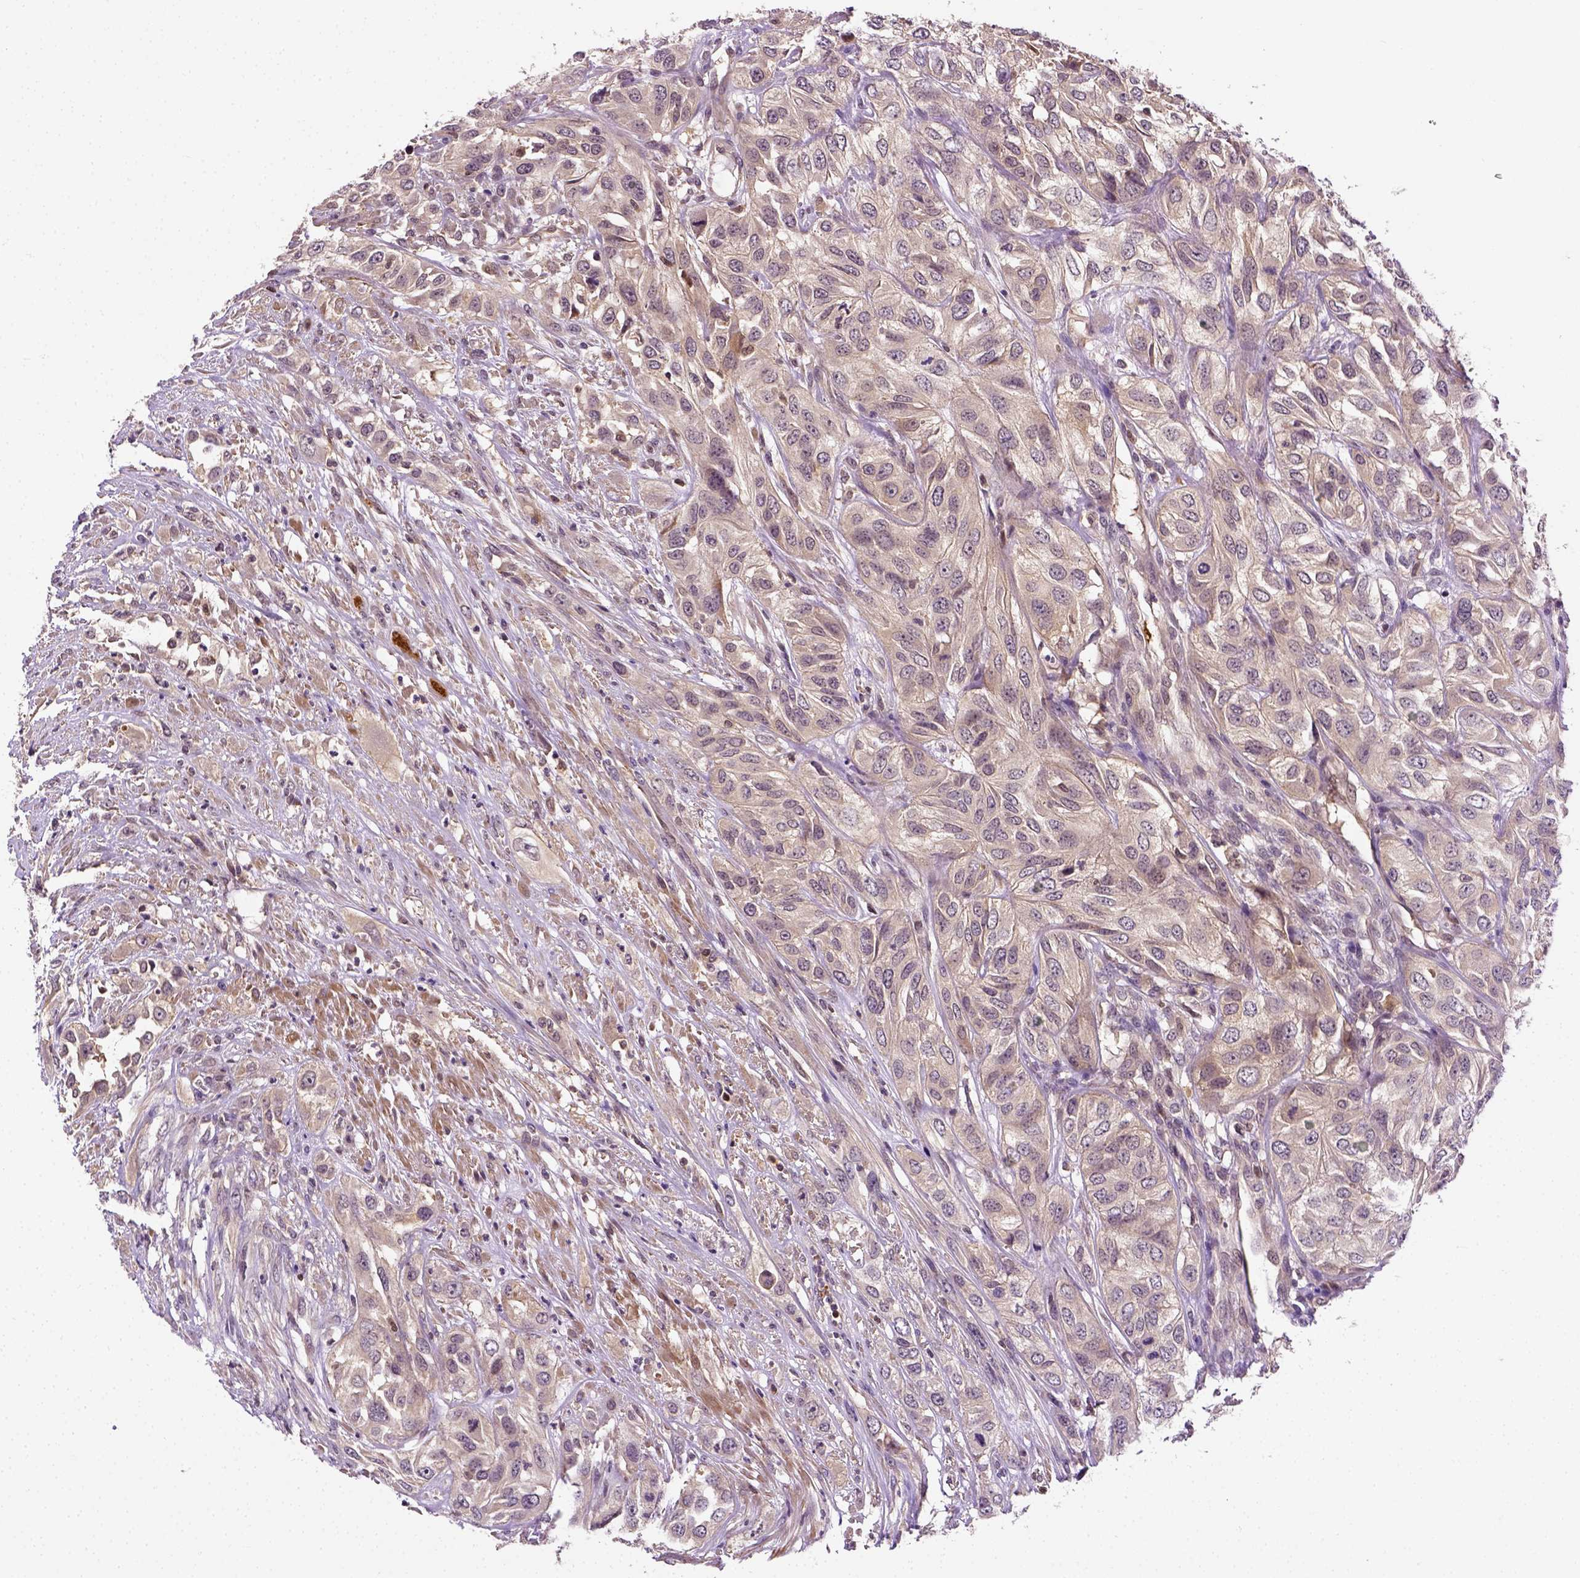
{"staining": {"intensity": "weak", "quantity": ">75%", "location": "cytoplasmic/membranous"}, "tissue": "urothelial cancer", "cell_type": "Tumor cells", "image_type": "cancer", "snomed": [{"axis": "morphology", "description": "Urothelial carcinoma, High grade"}, {"axis": "topography", "description": "Urinary bladder"}], "caption": "The micrograph reveals immunohistochemical staining of urothelial carcinoma (high-grade). There is weak cytoplasmic/membranous staining is identified in approximately >75% of tumor cells. (DAB = brown stain, brightfield microscopy at high magnification).", "gene": "MATK", "patient": {"sex": "male", "age": 67}}